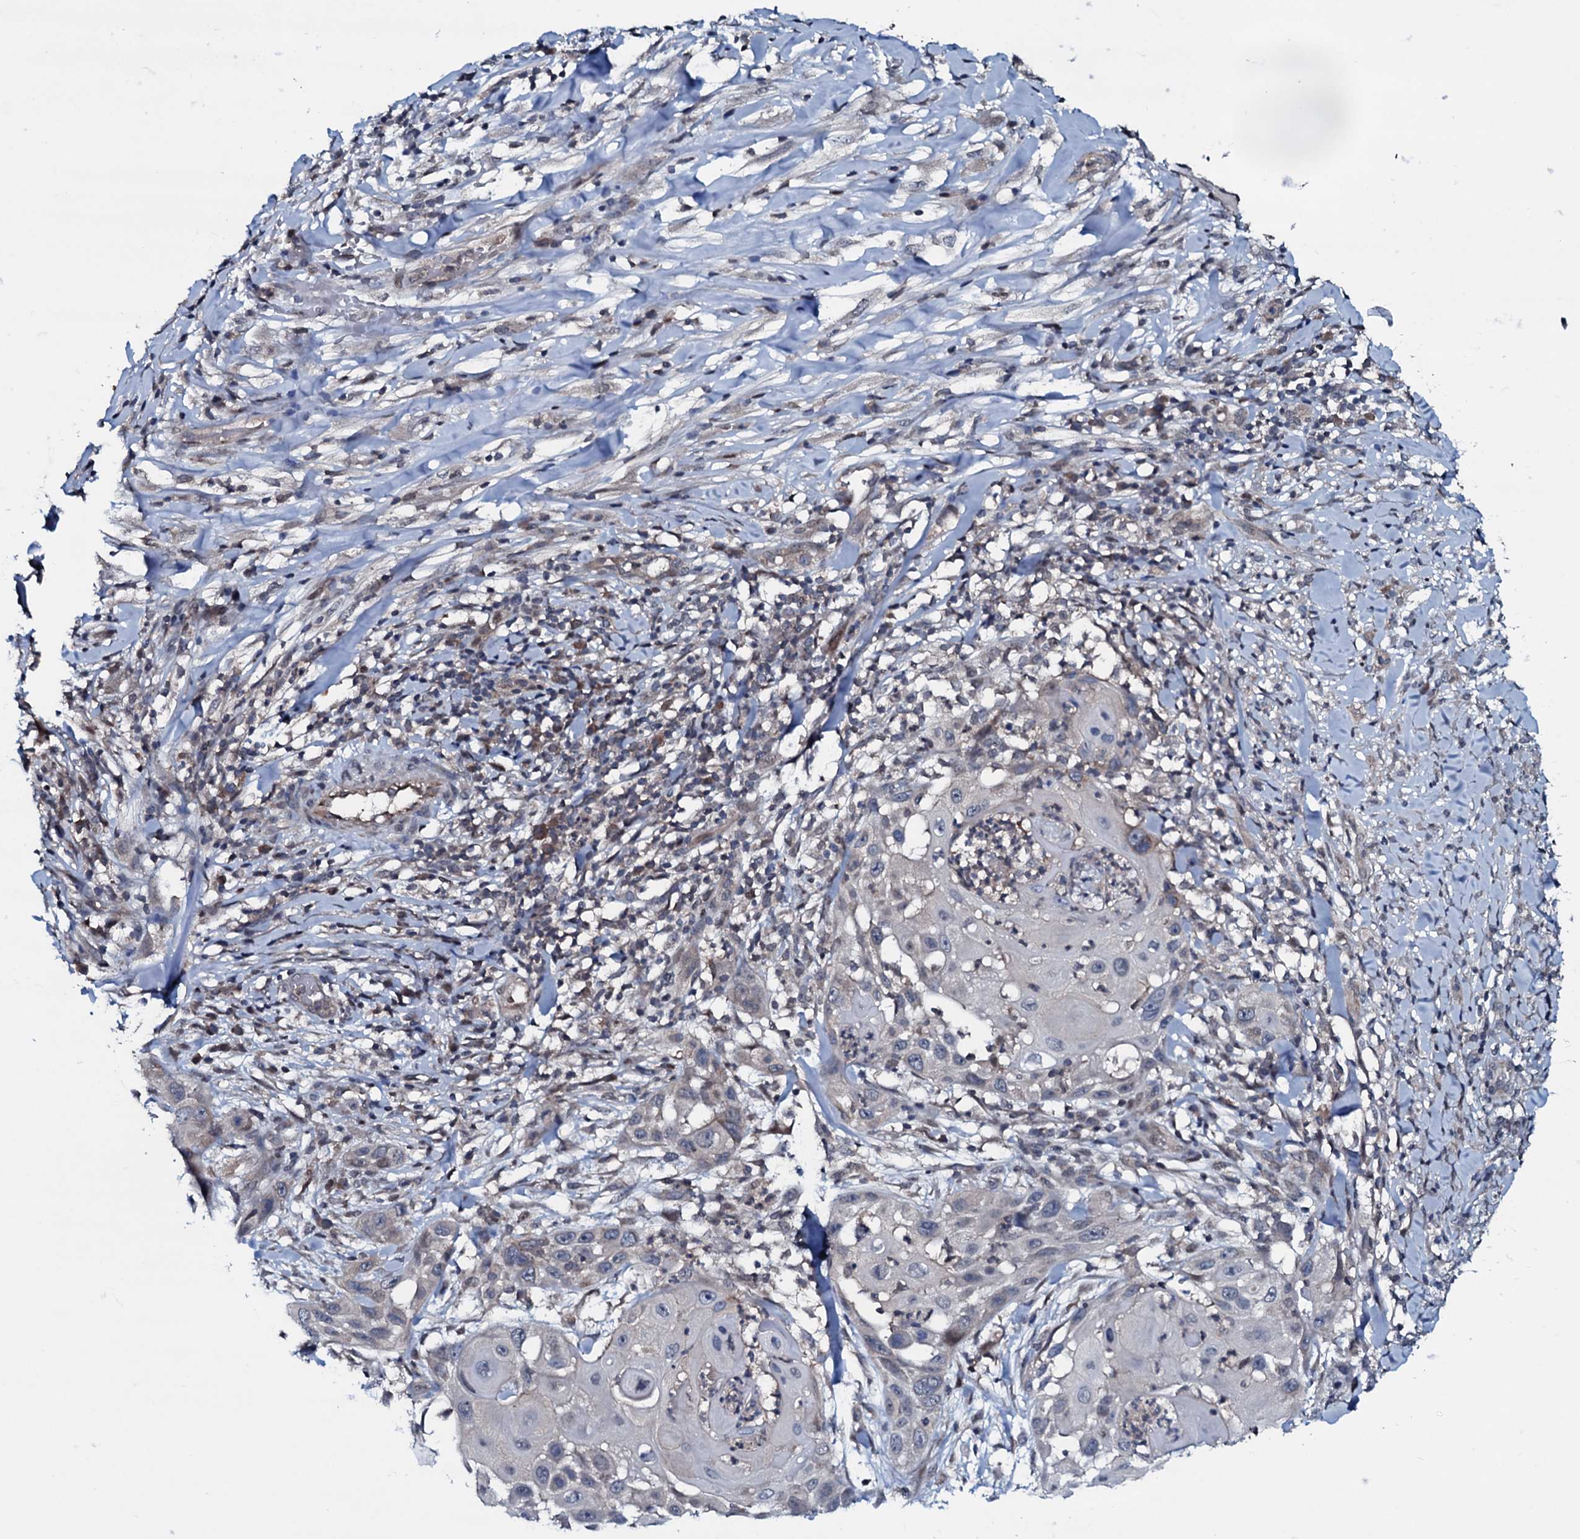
{"staining": {"intensity": "negative", "quantity": "none", "location": "none"}, "tissue": "skin cancer", "cell_type": "Tumor cells", "image_type": "cancer", "snomed": [{"axis": "morphology", "description": "Squamous cell carcinoma, NOS"}, {"axis": "topography", "description": "Skin"}], "caption": "Tumor cells show no significant positivity in squamous cell carcinoma (skin).", "gene": "OGFOD2", "patient": {"sex": "female", "age": 44}}